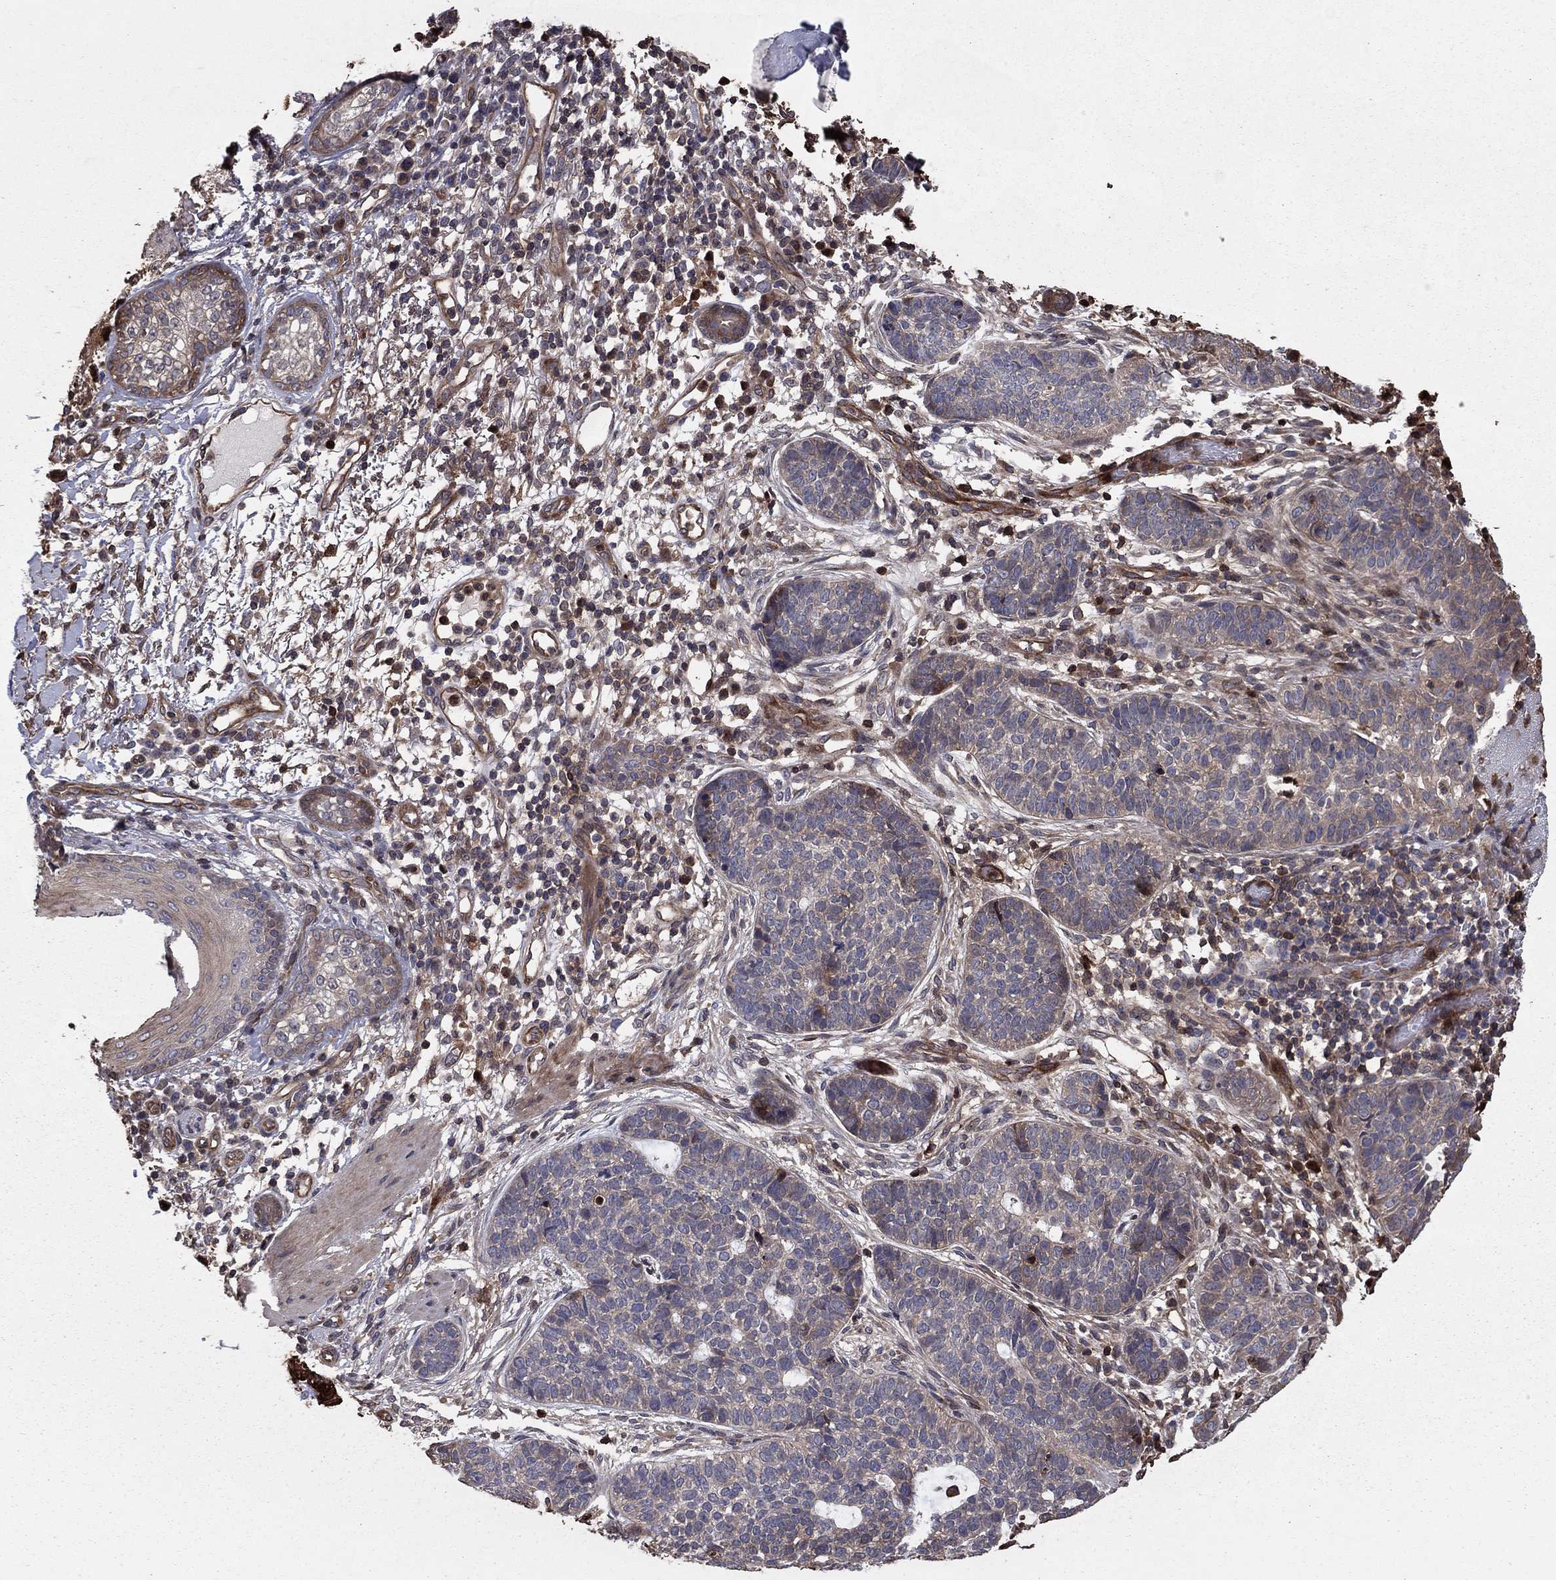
{"staining": {"intensity": "negative", "quantity": "none", "location": "none"}, "tissue": "skin cancer", "cell_type": "Tumor cells", "image_type": "cancer", "snomed": [{"axis": "morphology", "description": "Squamous cell carcinoma, NOS"}, {"axis": "topography", "description": "Skin"}], "caption": "DAB immunohistochemical staining of skin squamous cell carcinoma shows no significant staining in tumor cells.", "gene": "GYG1", "patient": {"sex": "male", "age": 88}}